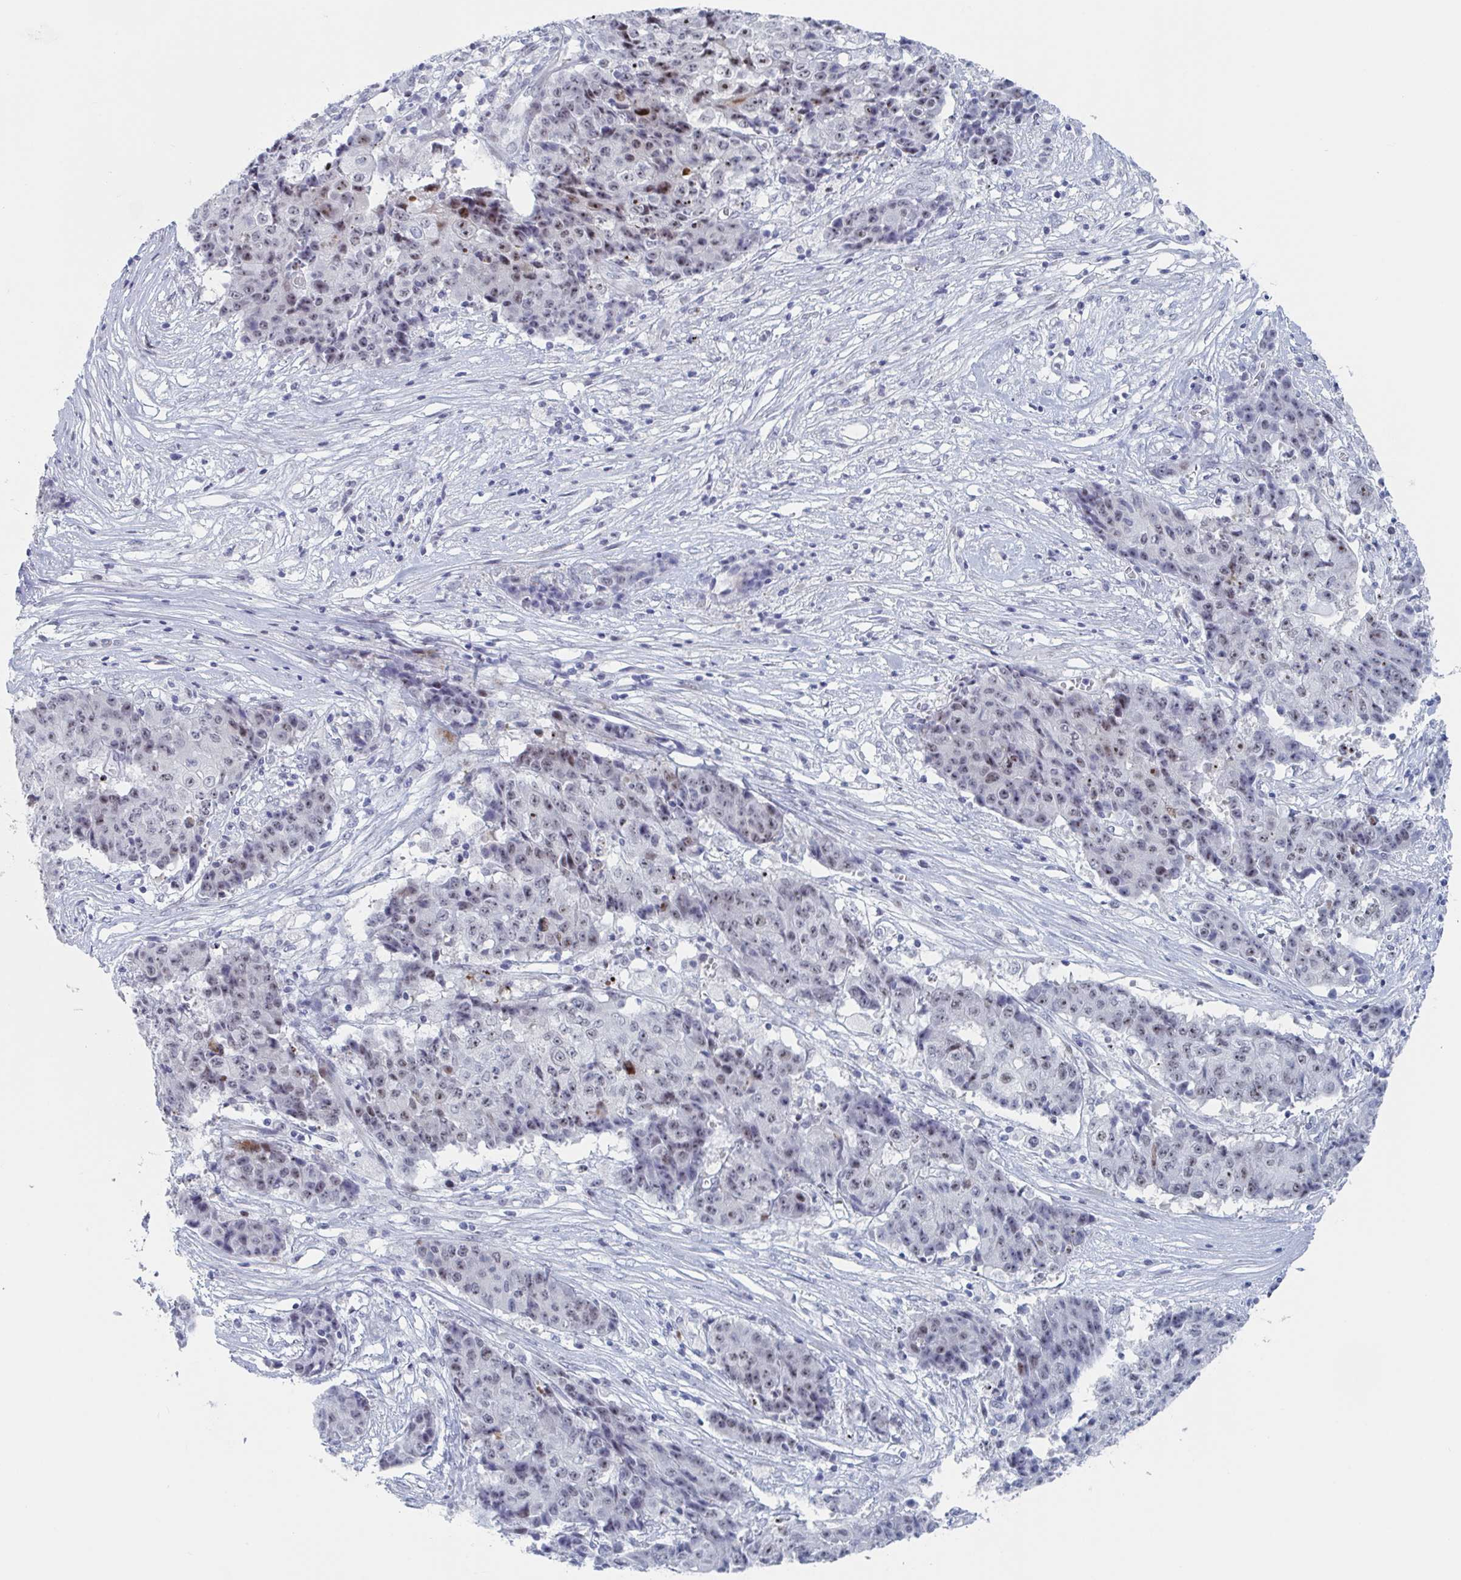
{"staining": {"intensity": "moderate", "quantity": ">75%", "location": "nuclear"}, "tissue": "ovarian cancer", "cell_type": "Tumor cells", "image_type": "cancer", "snomed": [{"axis": "morphology", "description": "Carcinoma, endometroid"}, {"axis": "topography", "description": "Ovary"}], "caption": "Ovarian cancer (endometroid carcinoma) stained with a brown dye exhibits moderate nuclear positive staining in approximately >75% of tumor cells.", "gene": "NR1H2", "patient": {"sex": "female", "age": 42}}